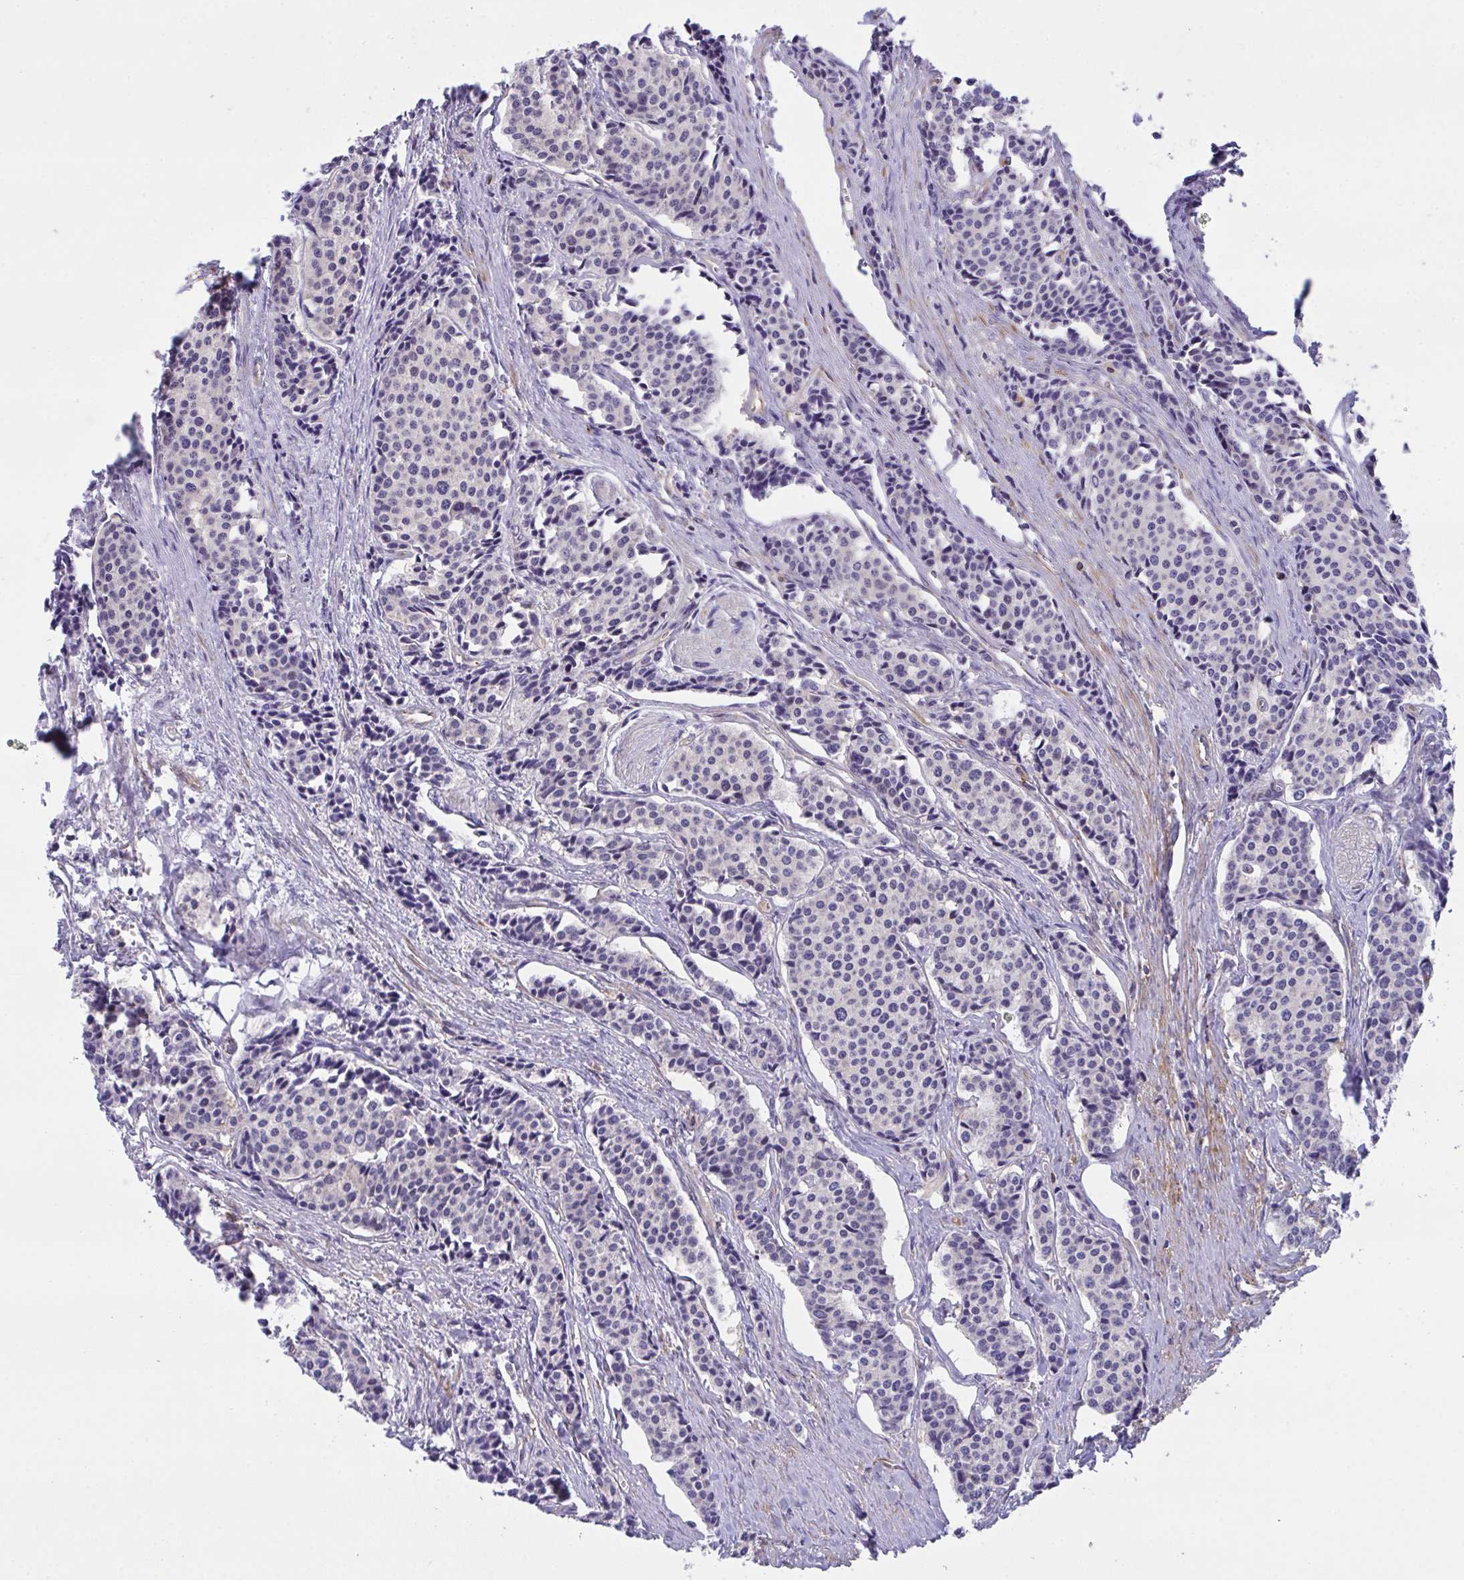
{"staining": {"intensity": "negative", "quantity": "none", "location": "none"}, "tissue": "carcinoid", "cell_type": "Tumor cells", "image_type": "cancer", "snomed": [{"axis": "morphology", "description": "Carcinoid, malignant, NOS"}, {"axis": "topography", "description": "Small intestine"}], "caption": "There is no significant expression in tumor cells of carcinoid (malignant). Brightfield microscopy of immunohistochemistry stained with DAB (3,3'-diaminobenzidine) (brown) and hematoxylin (blue), captured at high magnification.", "gene": "PPIH", "patient": {"sex": "male", "age": 73}}